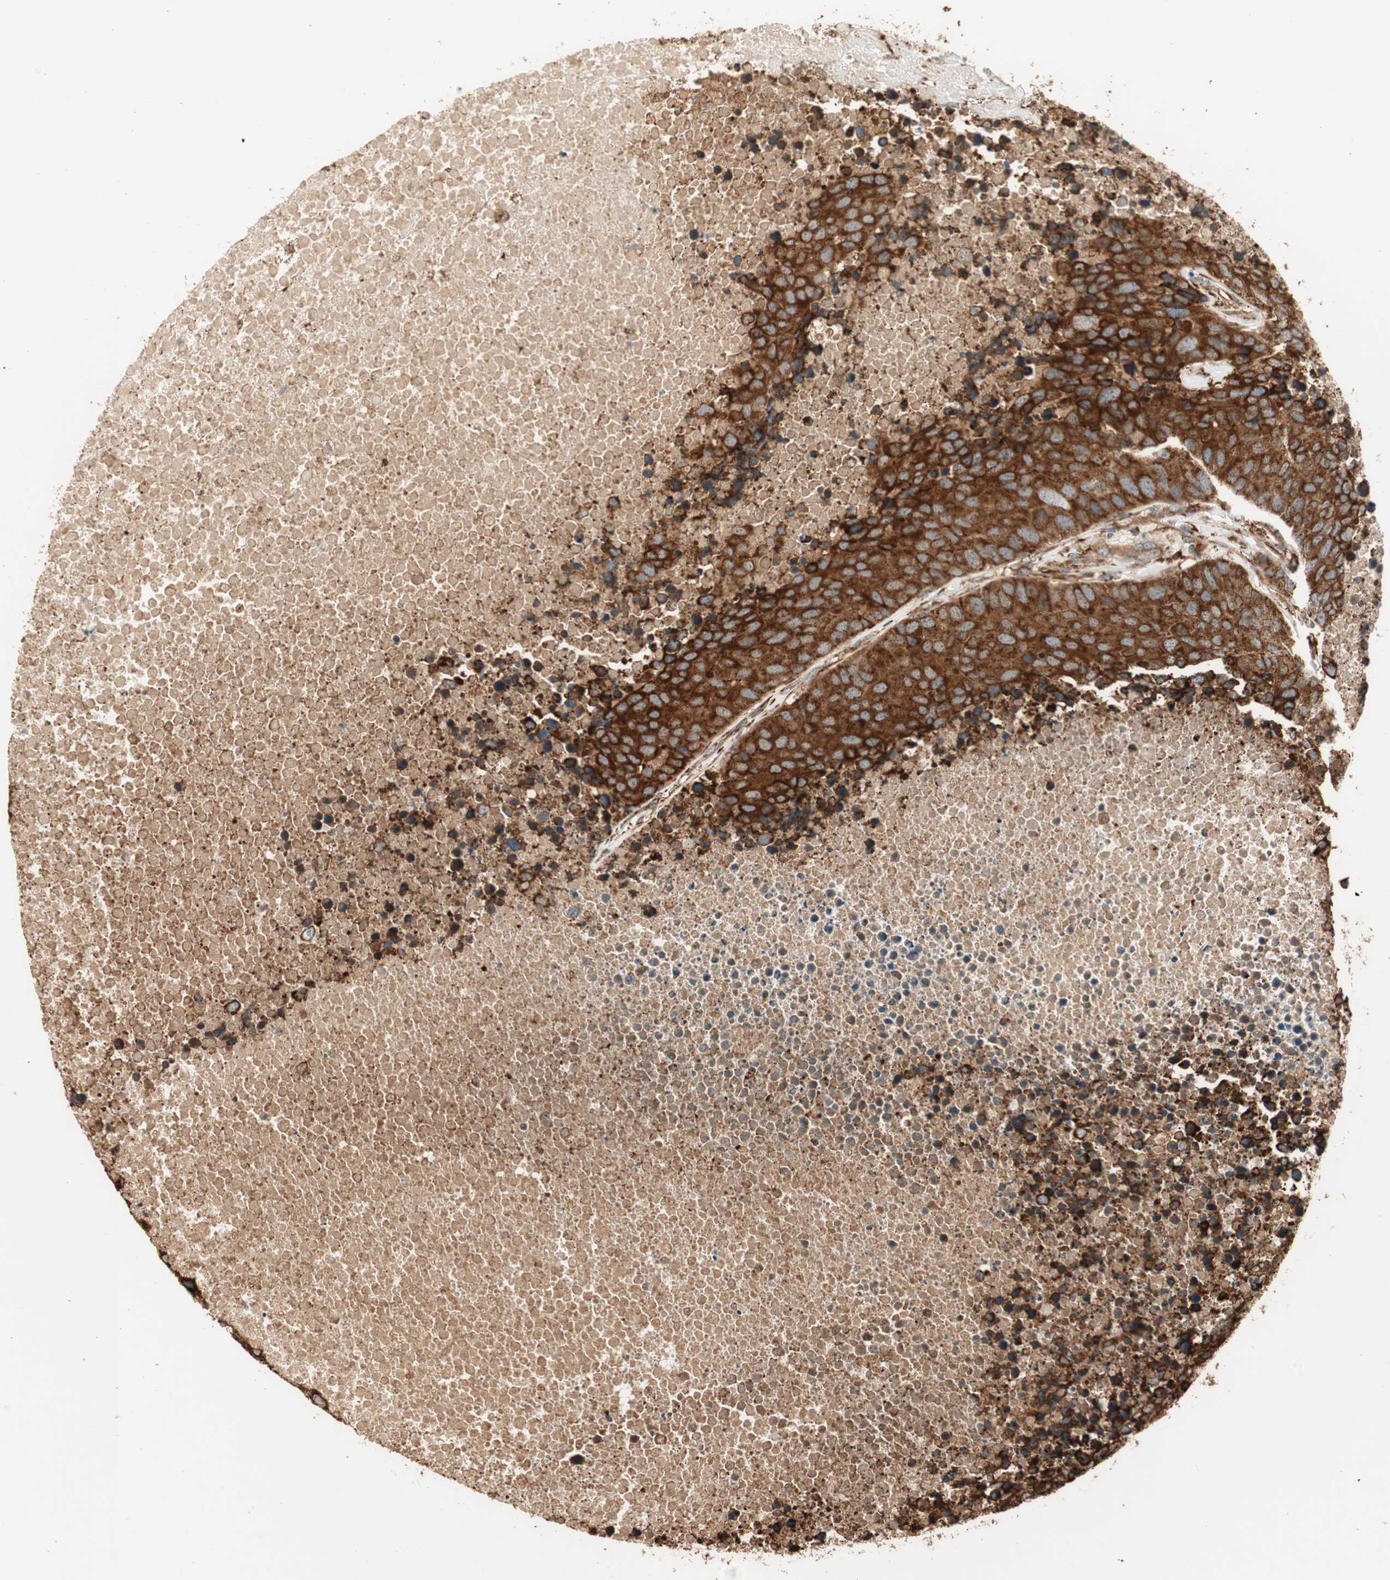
{"staining": {"intensity": "strong", "quantity": ">75%", "location": "cytoplasmic/membranous"}, "tissue": "carcinoid", "cell_type": "Tumor cells", "image_type": "cancer", "snomed": [{"axis": "morphology", "description": "Carcinoid, malignant, NOS"}, {"axis": "topography", "description": "Lung"}], "caption": "Carcinoid stained with a brown dye shows strong cytoplasmic/membranous positive positivity in approximately >75% of tumor cells.", "gene": "P4HA1", "patient": {"sex": "male", "age": 60}}